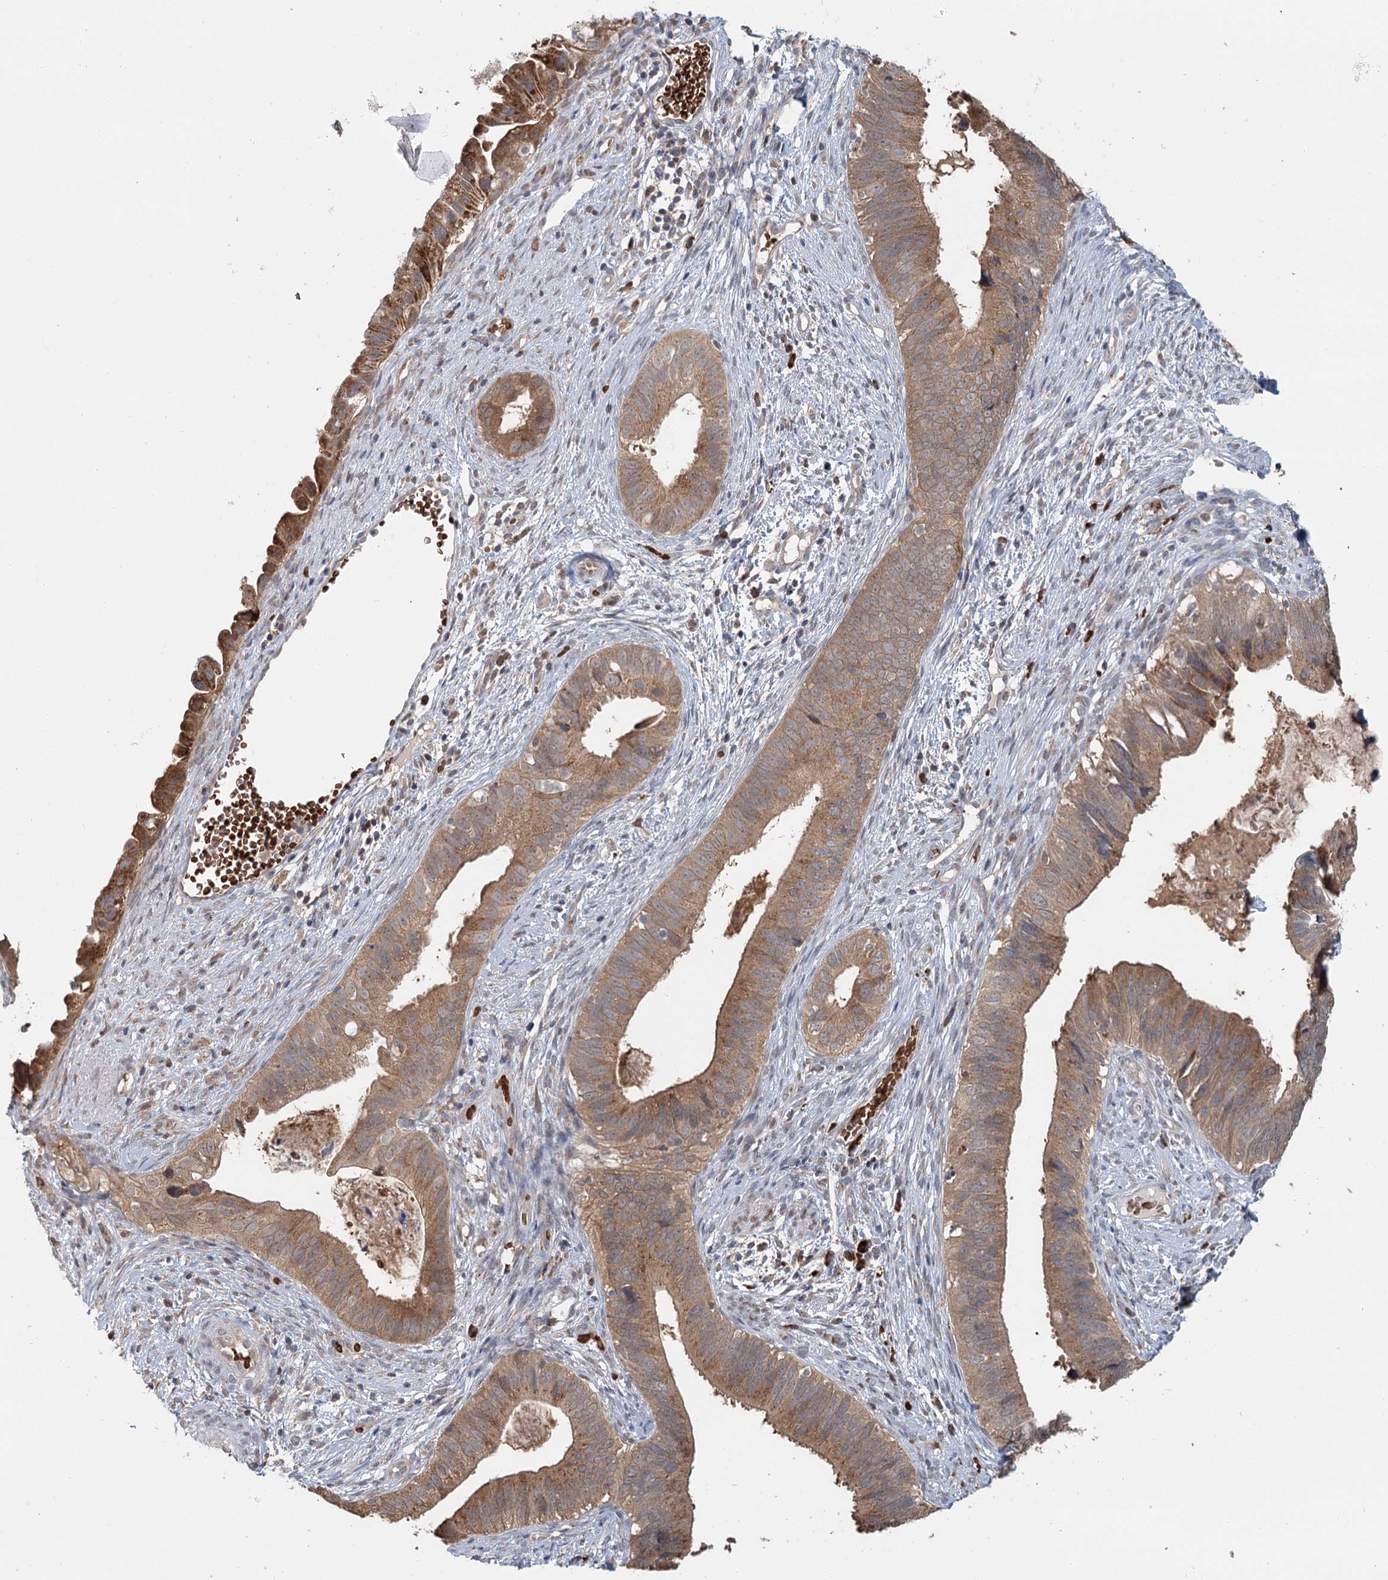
{"staining": {"intensity": "moderate", "quantity": ">75%", "location": "cytoplasmic/membranous"}, "tissue": "cervical cancer", "cell_type": "Tumor cells", "image_type": "cancer", "snomed": [{"axis": "morphology", "description": "Adenocarcinoma, NOS"}, {"axis": "topography", "description": "Cervix"}], "caption": "DAB (3,3'-diaminobenzidine) immunohistochemical staining of human adenocarcinoma (cervical) exhibits moderate cytoplasmic/membranous protein staining in about >75% of tumor cells.", "gene": "ADK", "patient": {"sex": "female", "age": 42}}